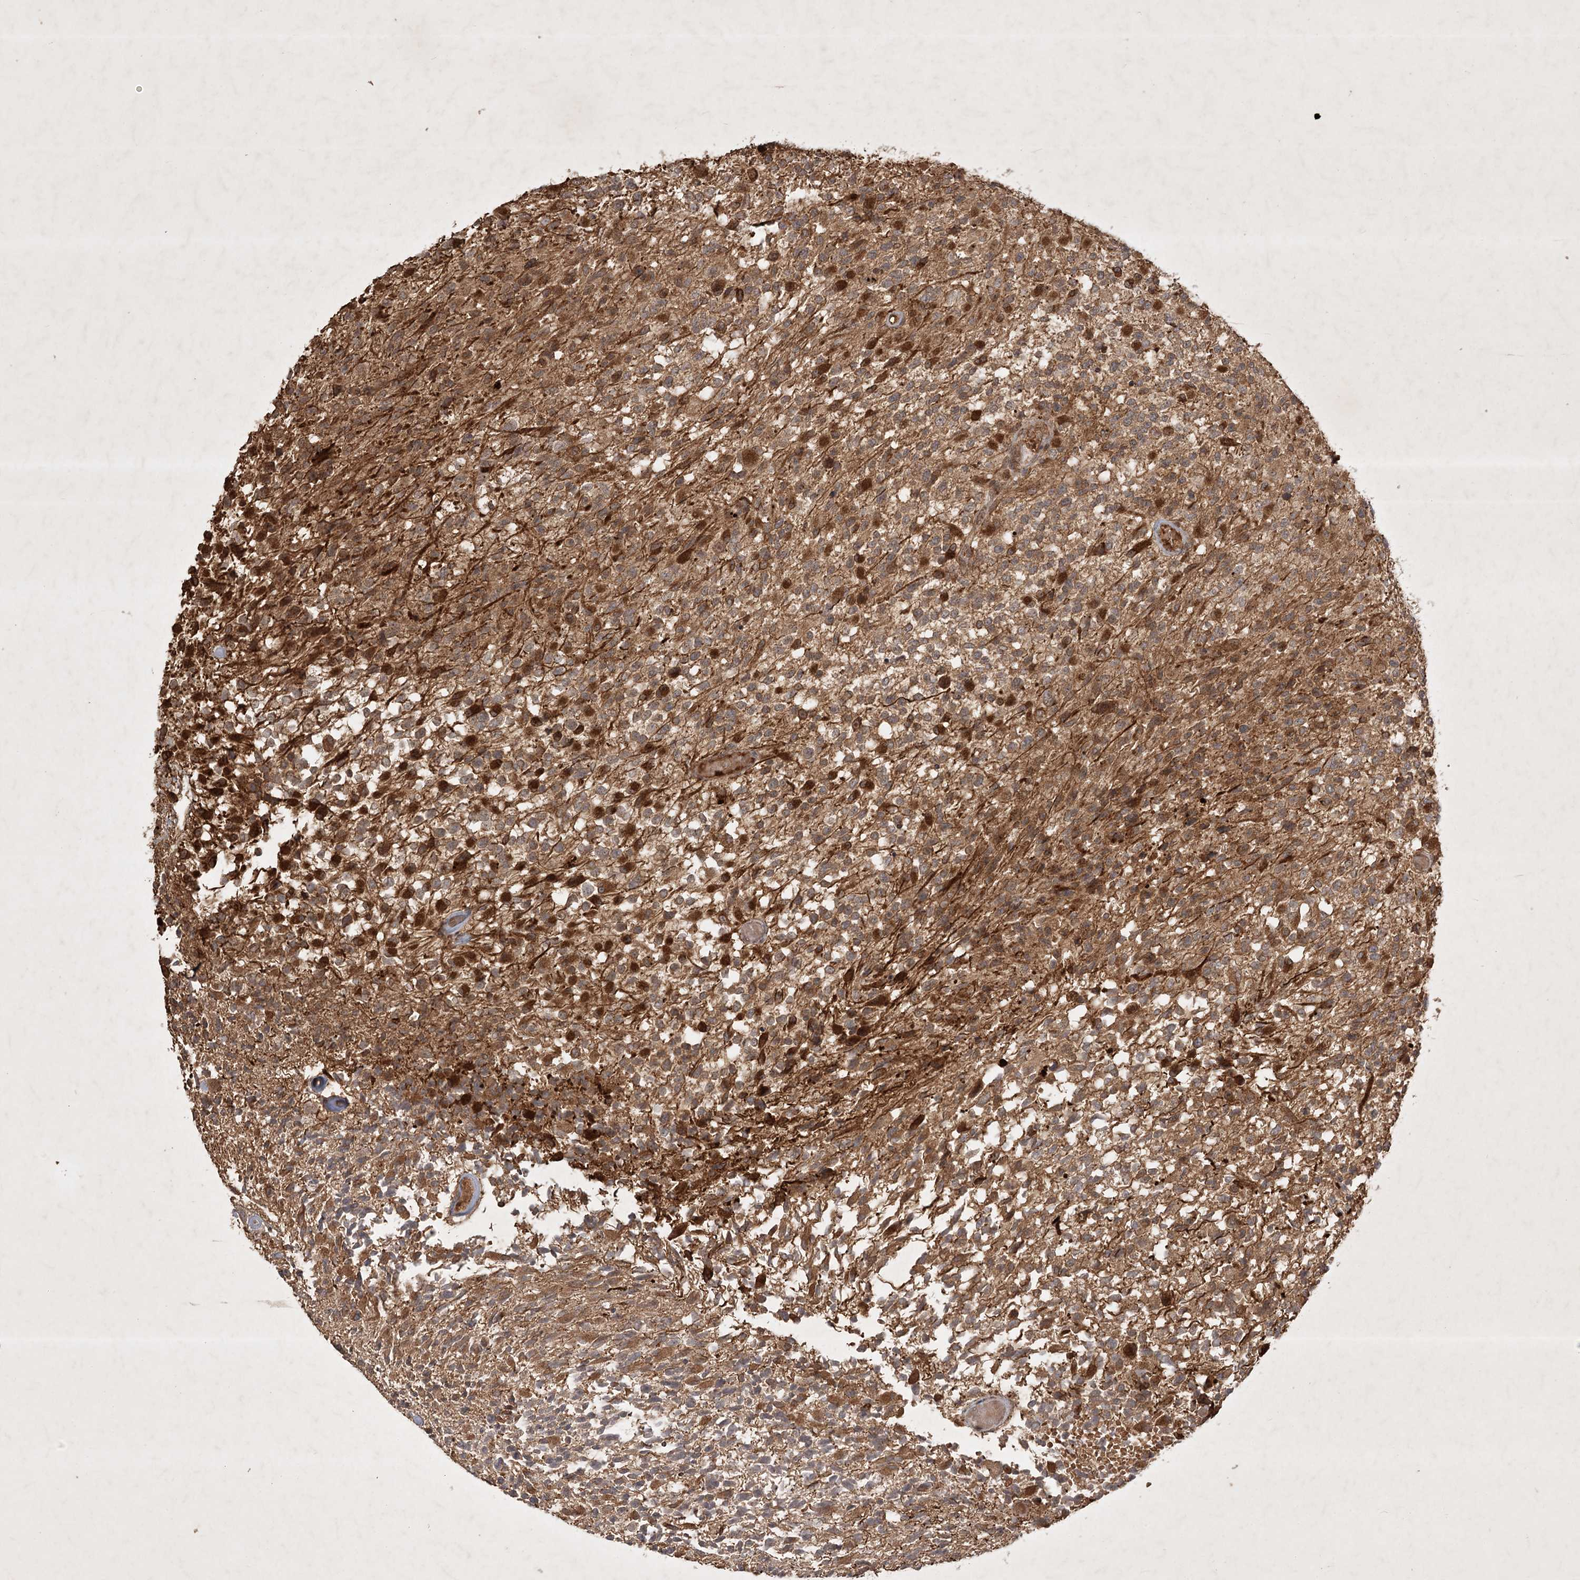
{"staining": {"intensity": "moderate", "quantity": ">75%", "location": "cytoplasmic/membranous"}, "tissue": "glioma", "cell_type": "Tumor cells", "image_type": "cancer", "snomed": [{"axis": "morphology", "description": "Glioma, malignant, High grade"}, {"axis": "morphology", "description": "Glioblastoma, NOS"}, {"axis": "topography", "description": "Brain"}], "caption": "Malignant glioma (high-grade) stained for a protein (brown) exhibits moderate cytoplasmic/membranous positive positivity in about >75% of tumor cells.", "gene": "ARL13A", "patient": {"sex": "male", "age": 60}}